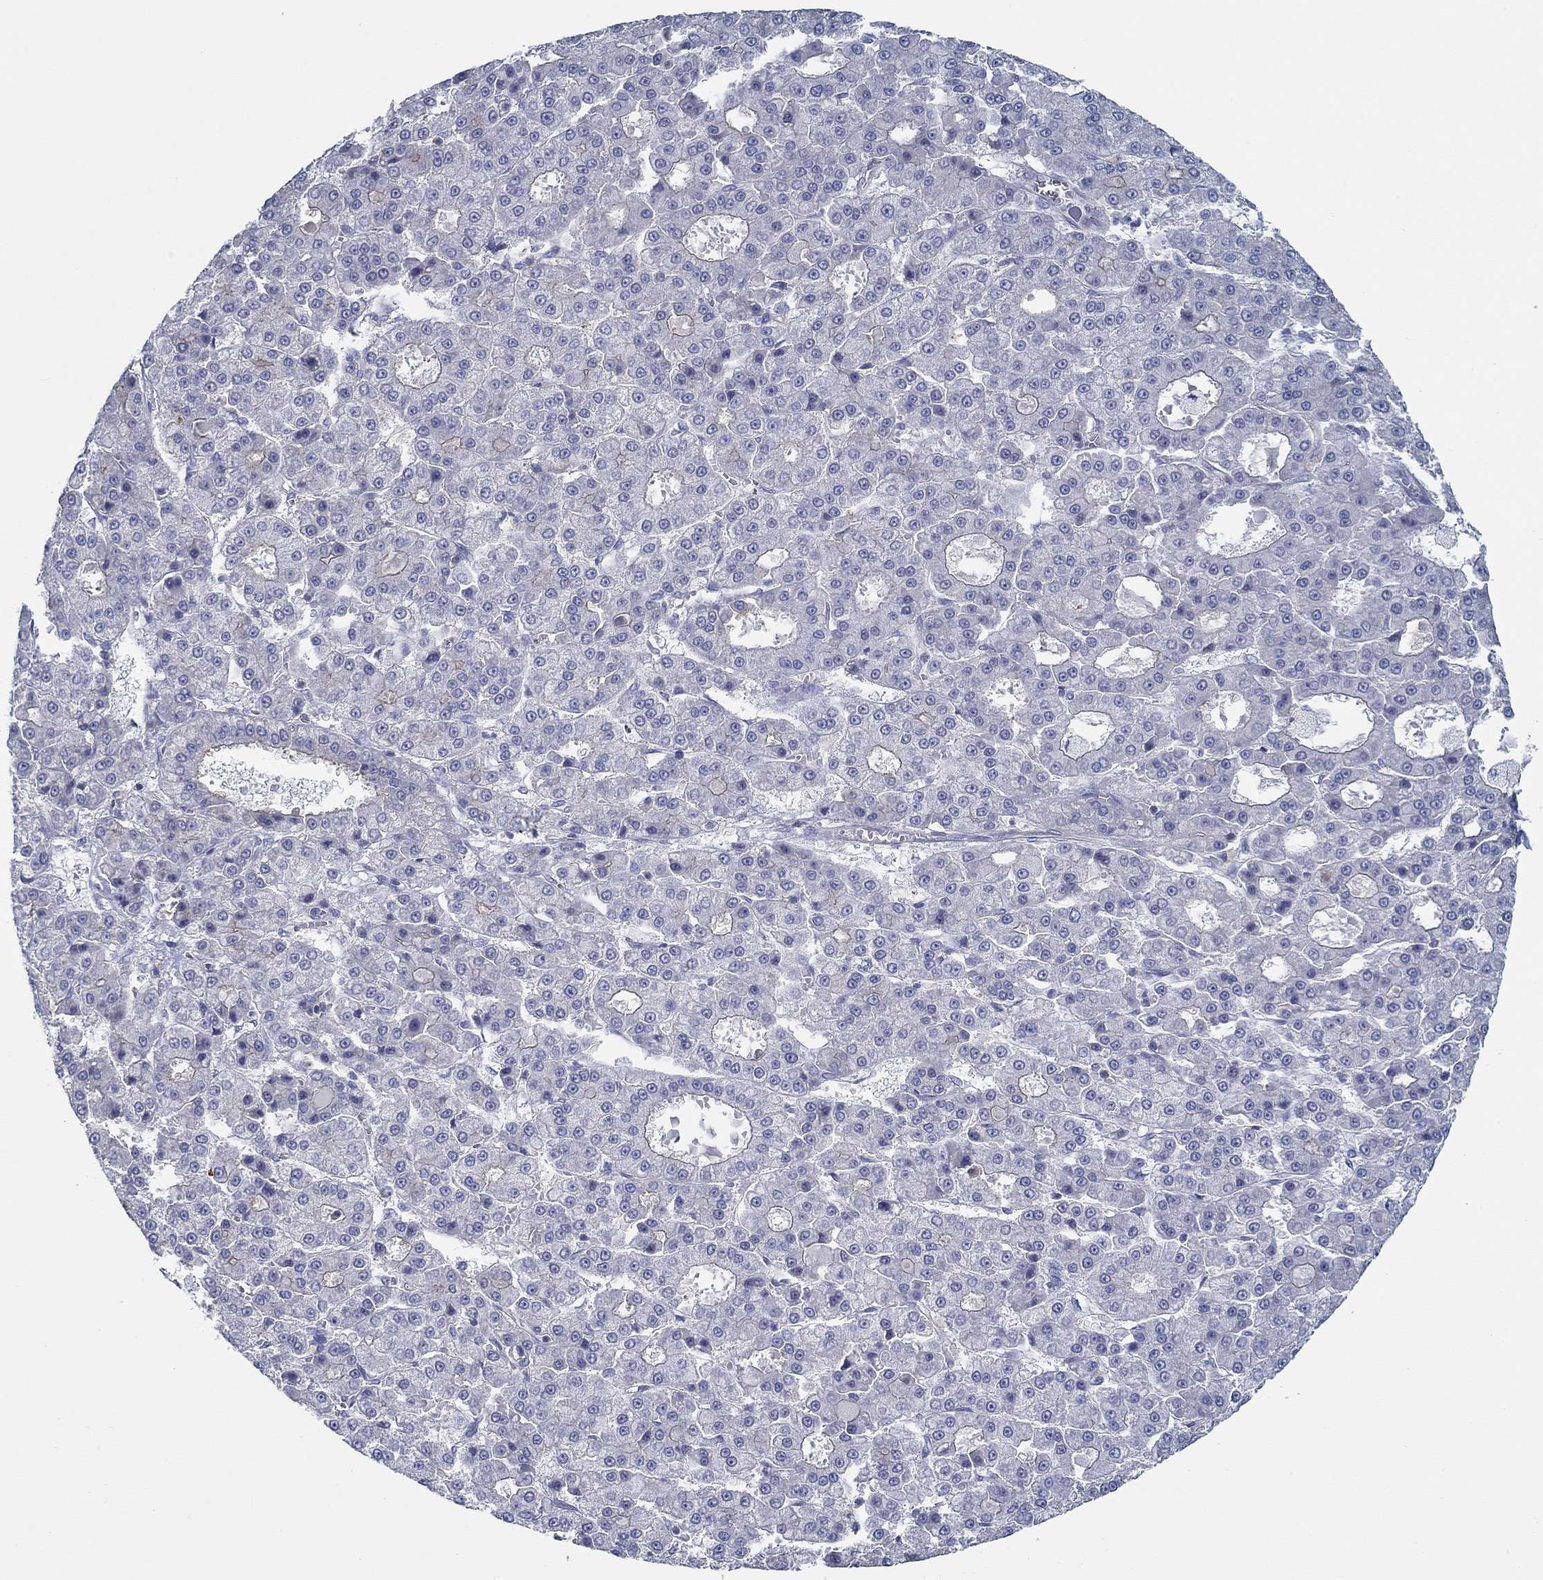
{"staining": {"intensity": "weak", "quantity": "<25%", "location": "cytoplasmic/membranous"}, "tissue": "liver cancer", "cell_type": "Tumor cells", "image_type": "cancer", "snomed": [{"axis": "morphology", "description": "Carcinoma, Hepatocellular, NOS"}, {"axis": "topography", "description": "Liver"}], "caption": "Immunohistochemistry of human hepatocellular carcinoma (liver) reveals no expression in tumor cells.", "gene": "BBOF1", "patient": {"sex": "male", "age": 70}}